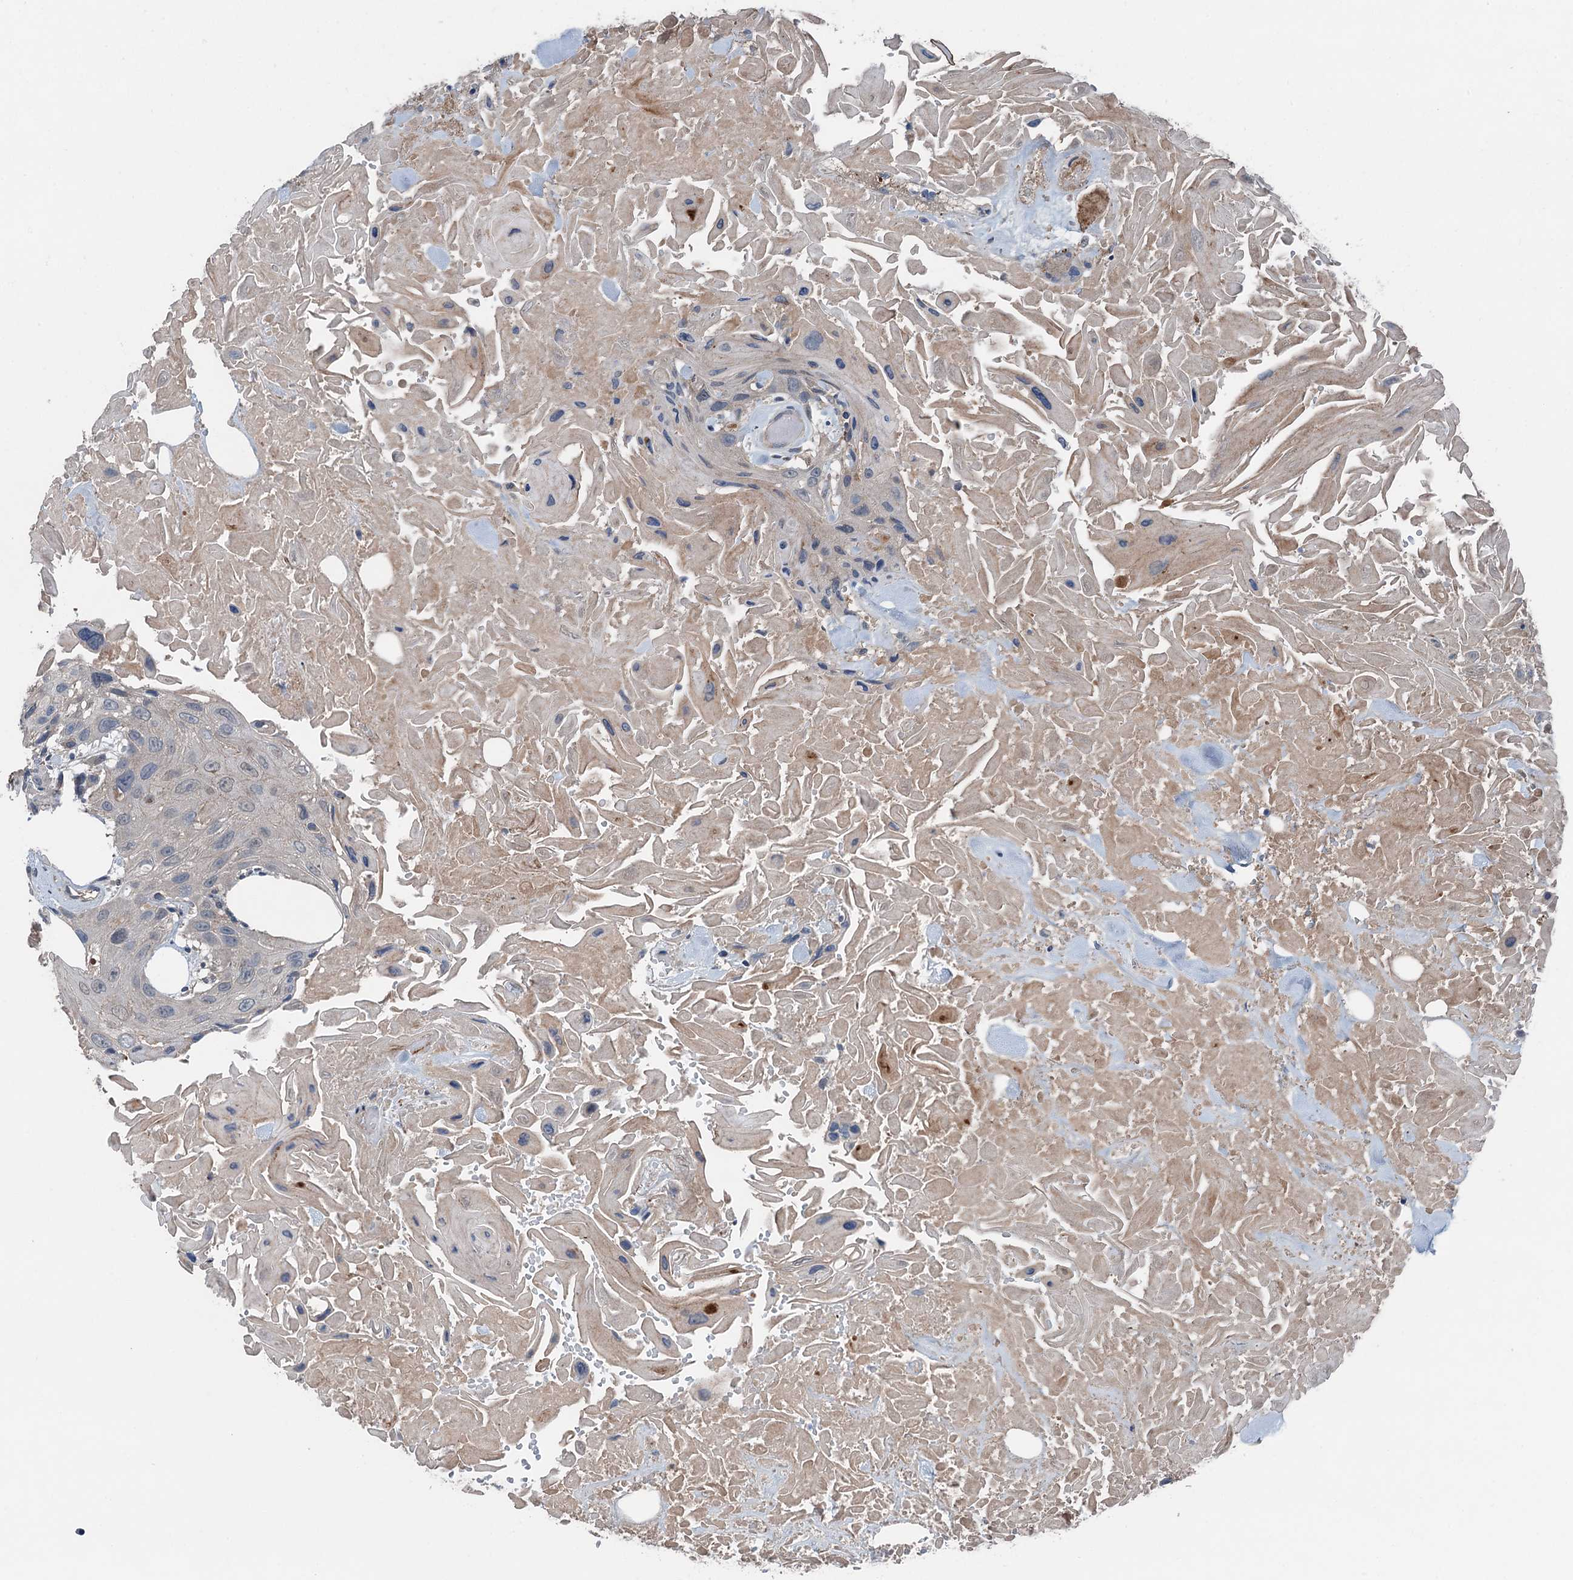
{"staining": {"intensity": "negative", "quantity": "none", "location": "none"}, "tissue": "head and neck cancer", "cell_type": "Tumor cells", "image_type": "cancer", "snomed": [{"axis": "morphology", "description": "Squamous cell carcinoma, NOS"}, {"axis": "topography", "description": "Head-Neck"}], "caption": "The micrograph reveals no significant staining in tumor cells of head and neck squamous cell carcinoma.", "gene": "SLC2A10", "patient": {"sex": "male", "age": 81}}